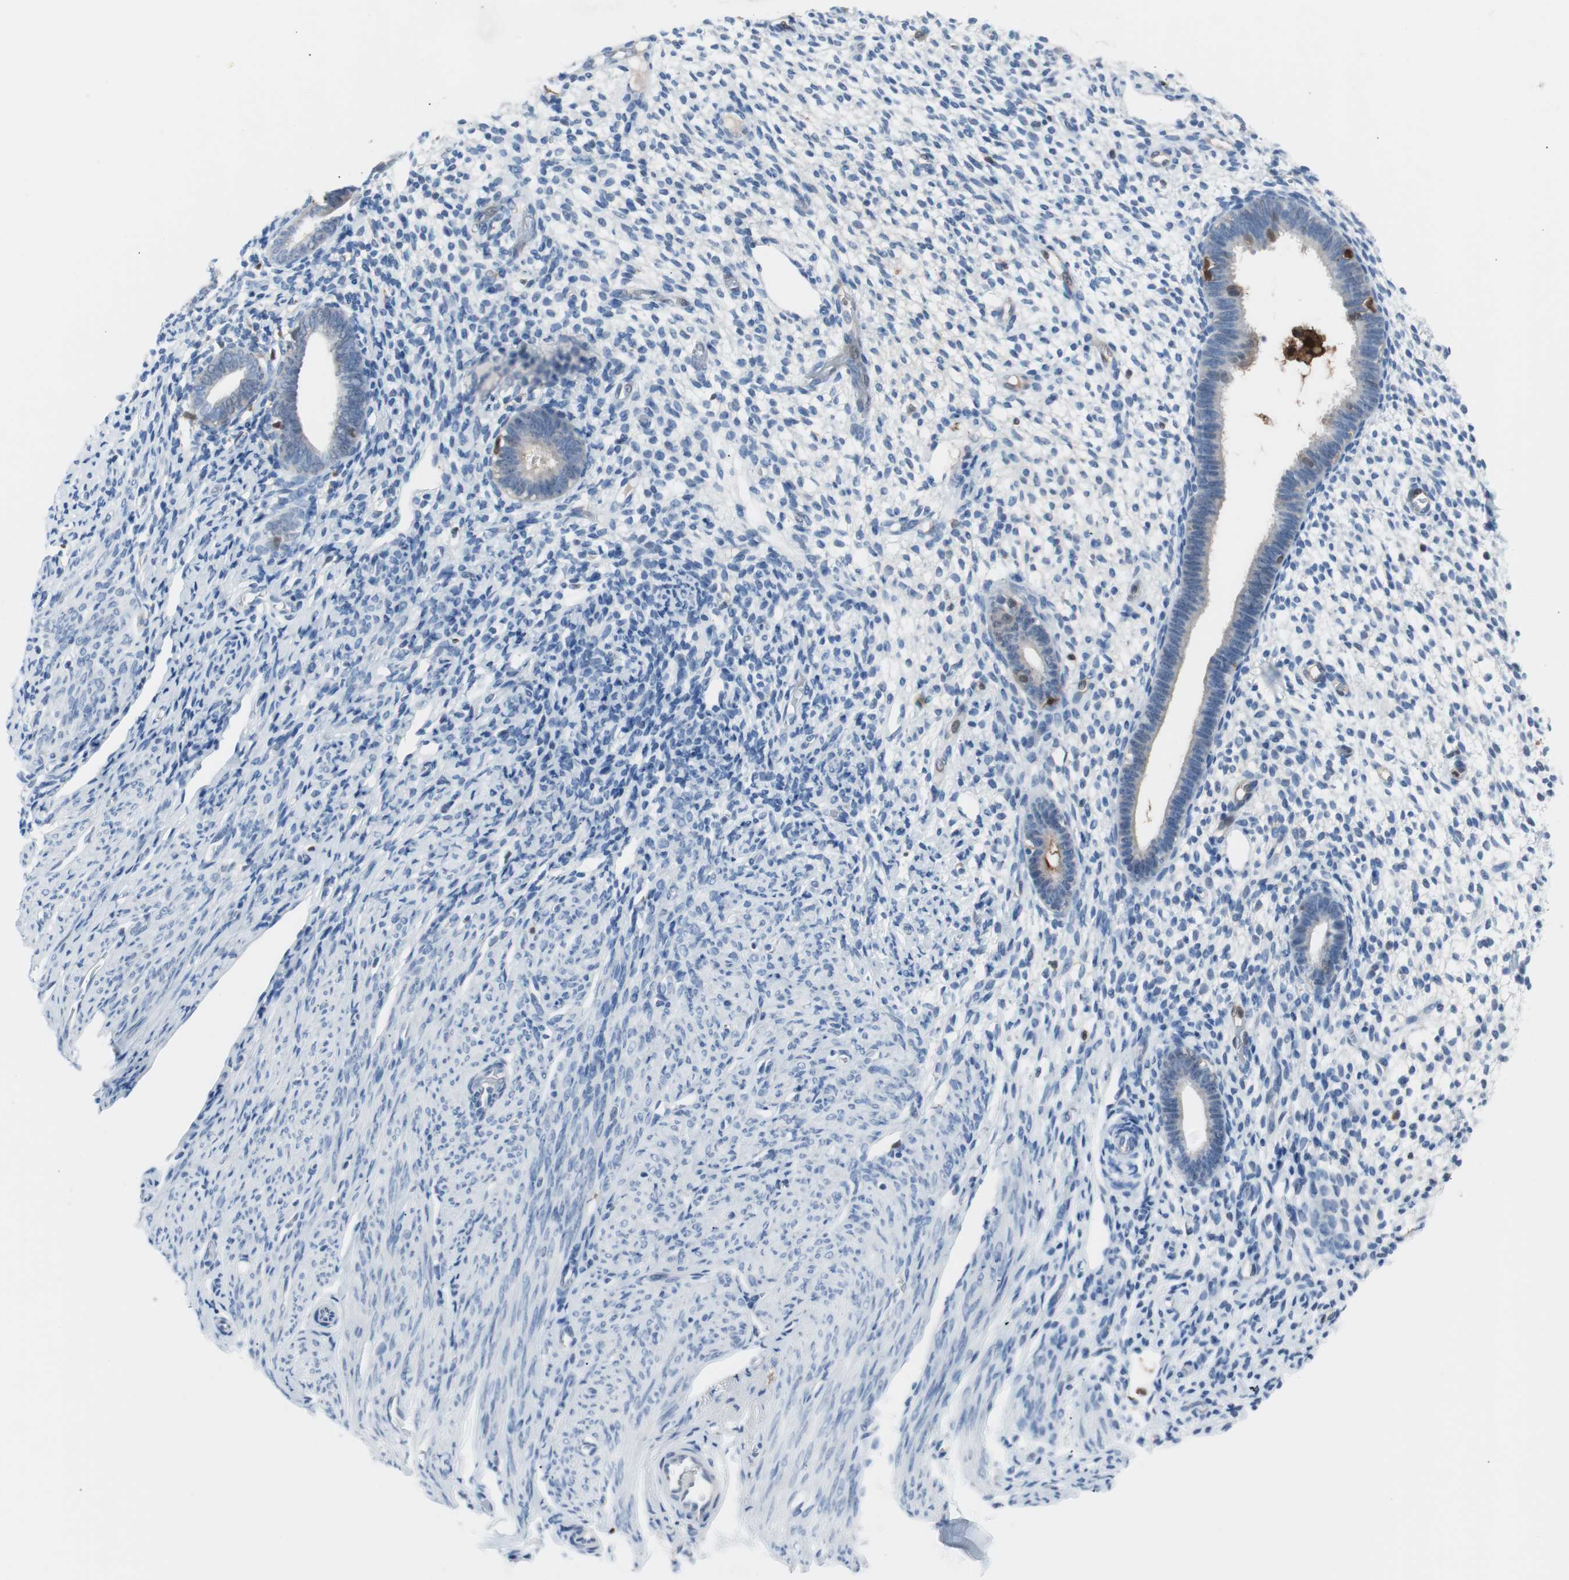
{"staining": {"intensity": "negative", "quantity": "none", "location": "none"}, "tissue": "endometrium", "cell_type": "Cells in endometrial stroma", "image_type": "normal", "snomed": [{"axis": "morphology", "description": "Normal tissue, NOS"}, {"axis": "topography", "description": "Endometrium"}], "caption": "High power microscopy image of an immunohistochemistry (IHC) micrograph of normal endometrium, revealing no significant expression in cells in endometrial stroma.", "gene": "IL18", "patient": {"sex": "female", "age": 61}}